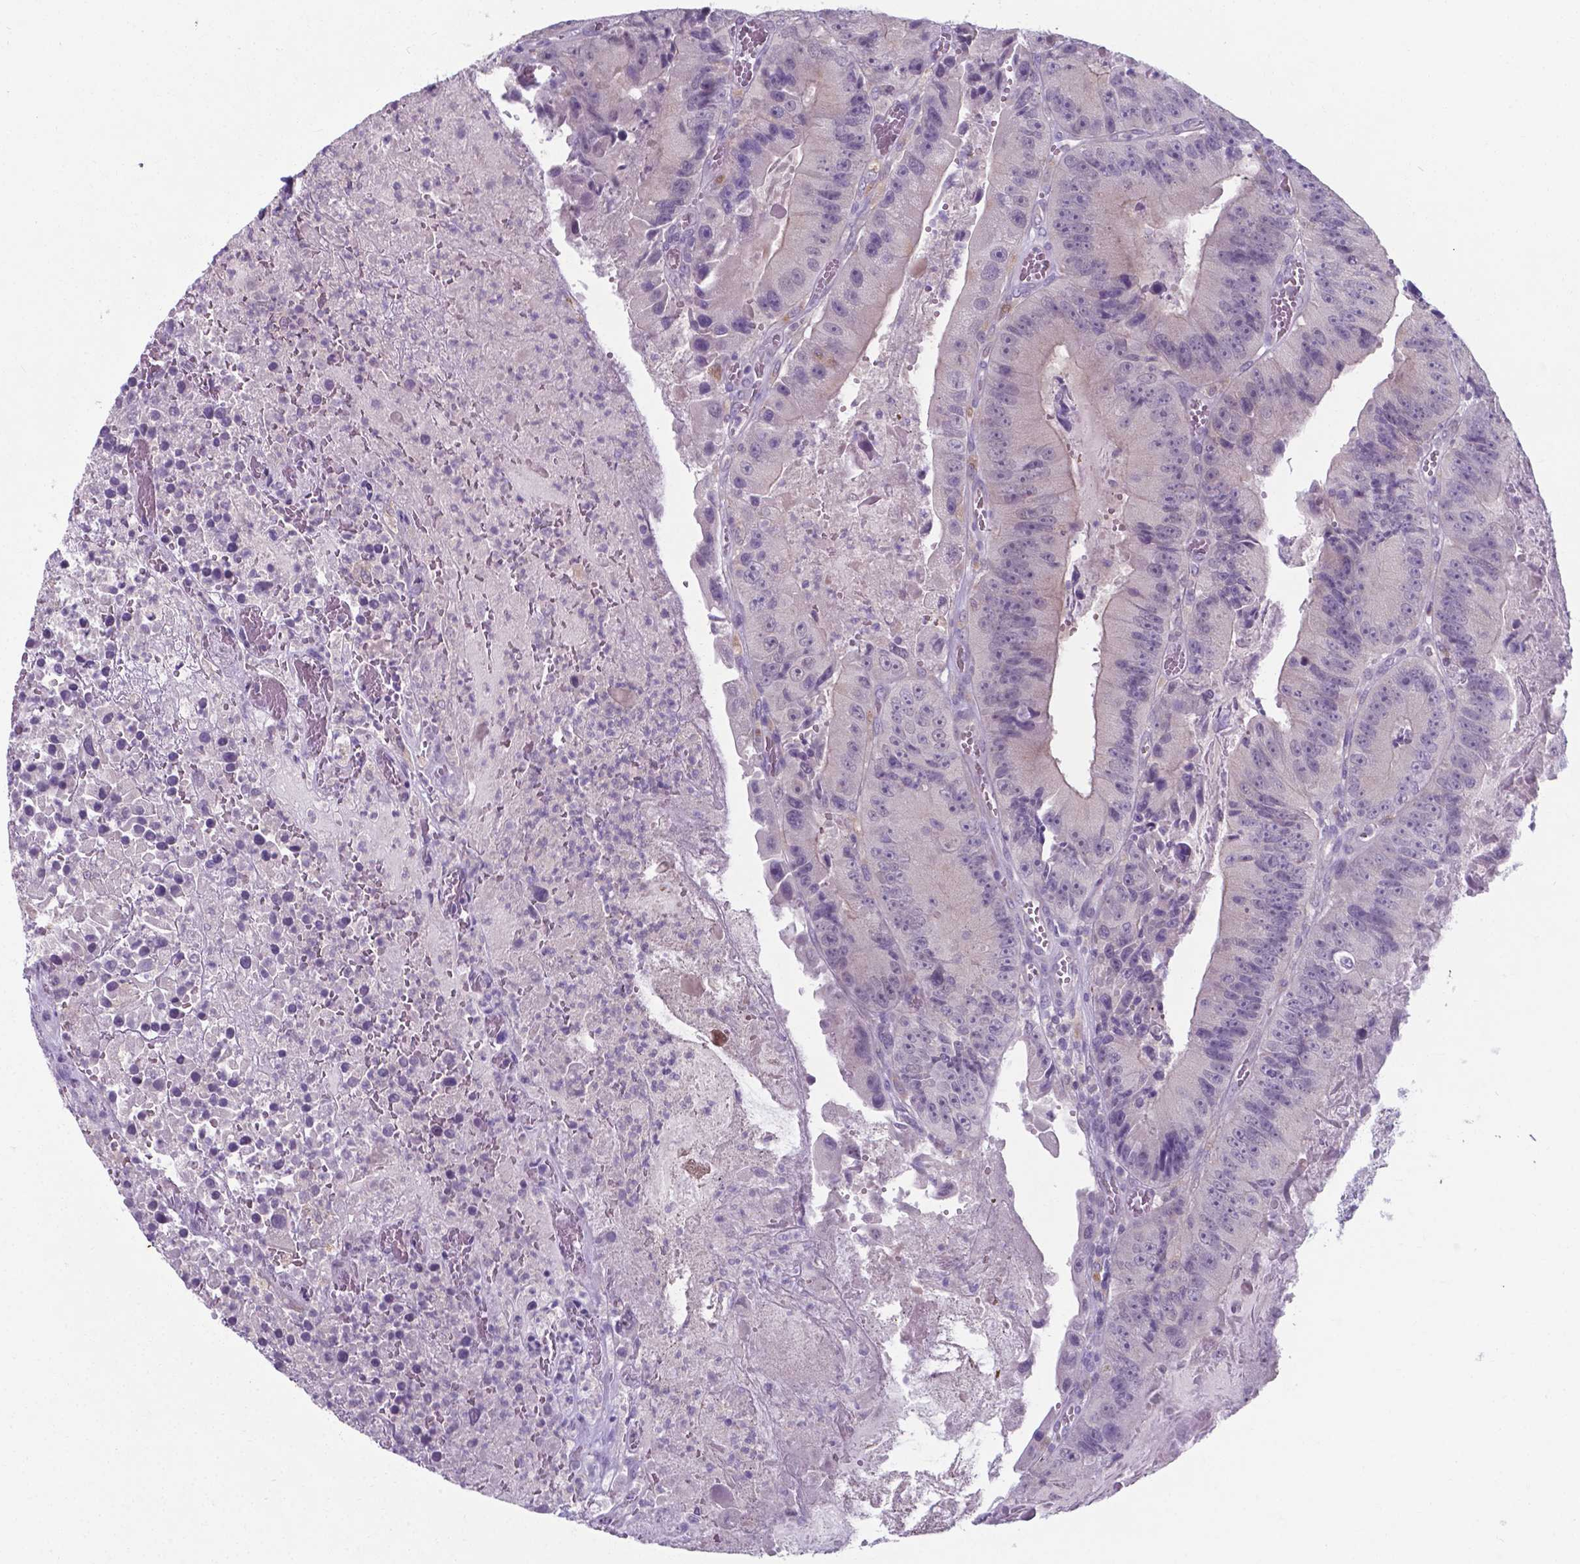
{"staining": {"intensity": "negative", "quantity": "none", "location": "none"}, "tissue": "colorectal cancer", "cell_type": "Tumor cells", "image_type": "cancer", "snomed": [{"axis": "morphology", "description": "Adenocarcinoma, NOS"}, {"axis": "topography", "description": "Colon"}], "caption": "Immunohistochemical staining of colorectal adenocarcinoma demonstrates no significant positivity in tumor cells.", "gene": "AP5B1", "patient": {"sex": "female", "age": 86}}